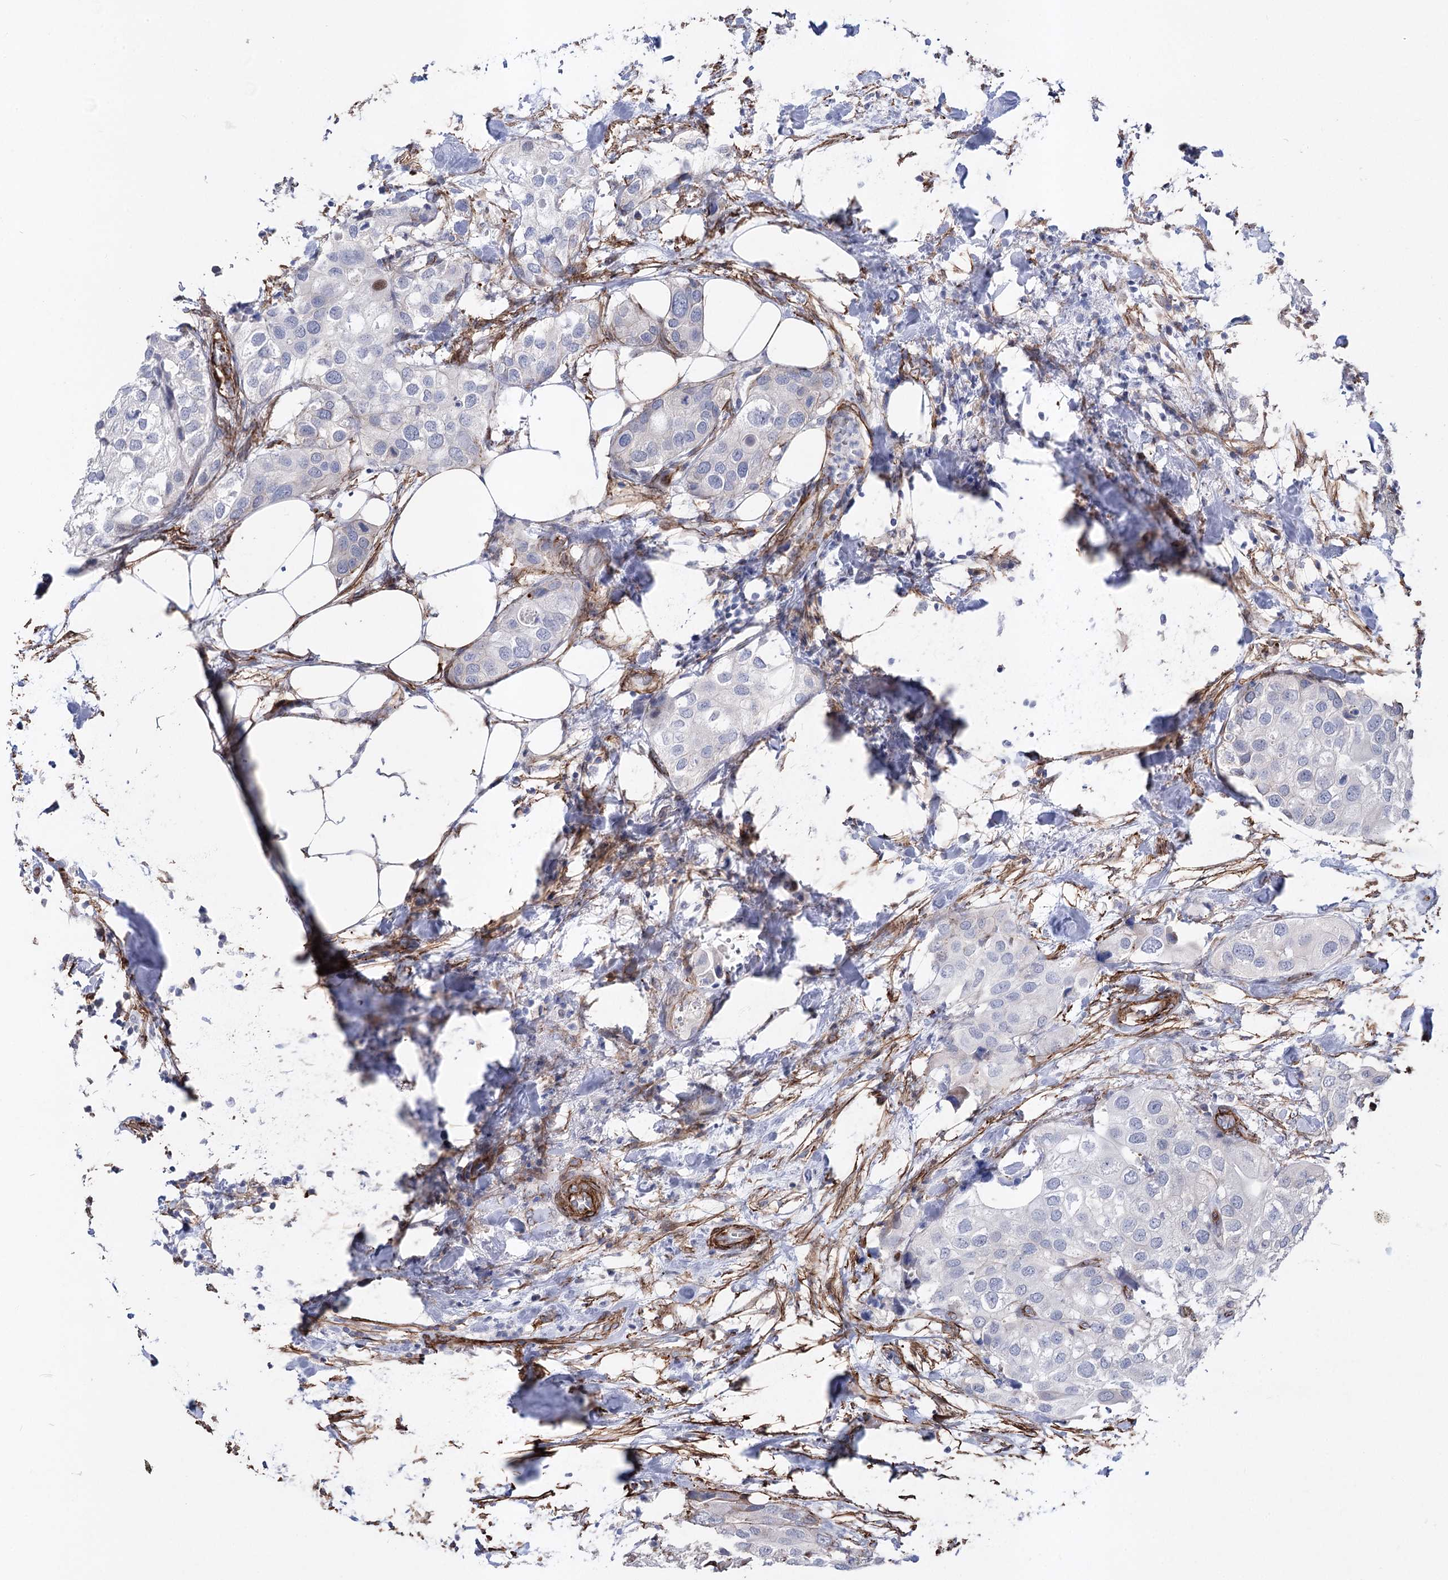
{"staining": {"intensity": "negative", "quantity": "none", "location": "none"}, "tissue": "urothelial cancer", "cell_type": "Tumor cells", "image_type": "cancer", "snomed": [{"axis": "morphology", "description": "Urothelial carcinoma, High grade"}, {"axis": "topography", "description": "Urinary bladder"}], "caption": "Immunohistochemistry (IHC) of human urothelial cancer demonstrates no staining in tumor cells.", "gene": "ARHGAP20", "patient": {"sex": "male", "age": 64}}